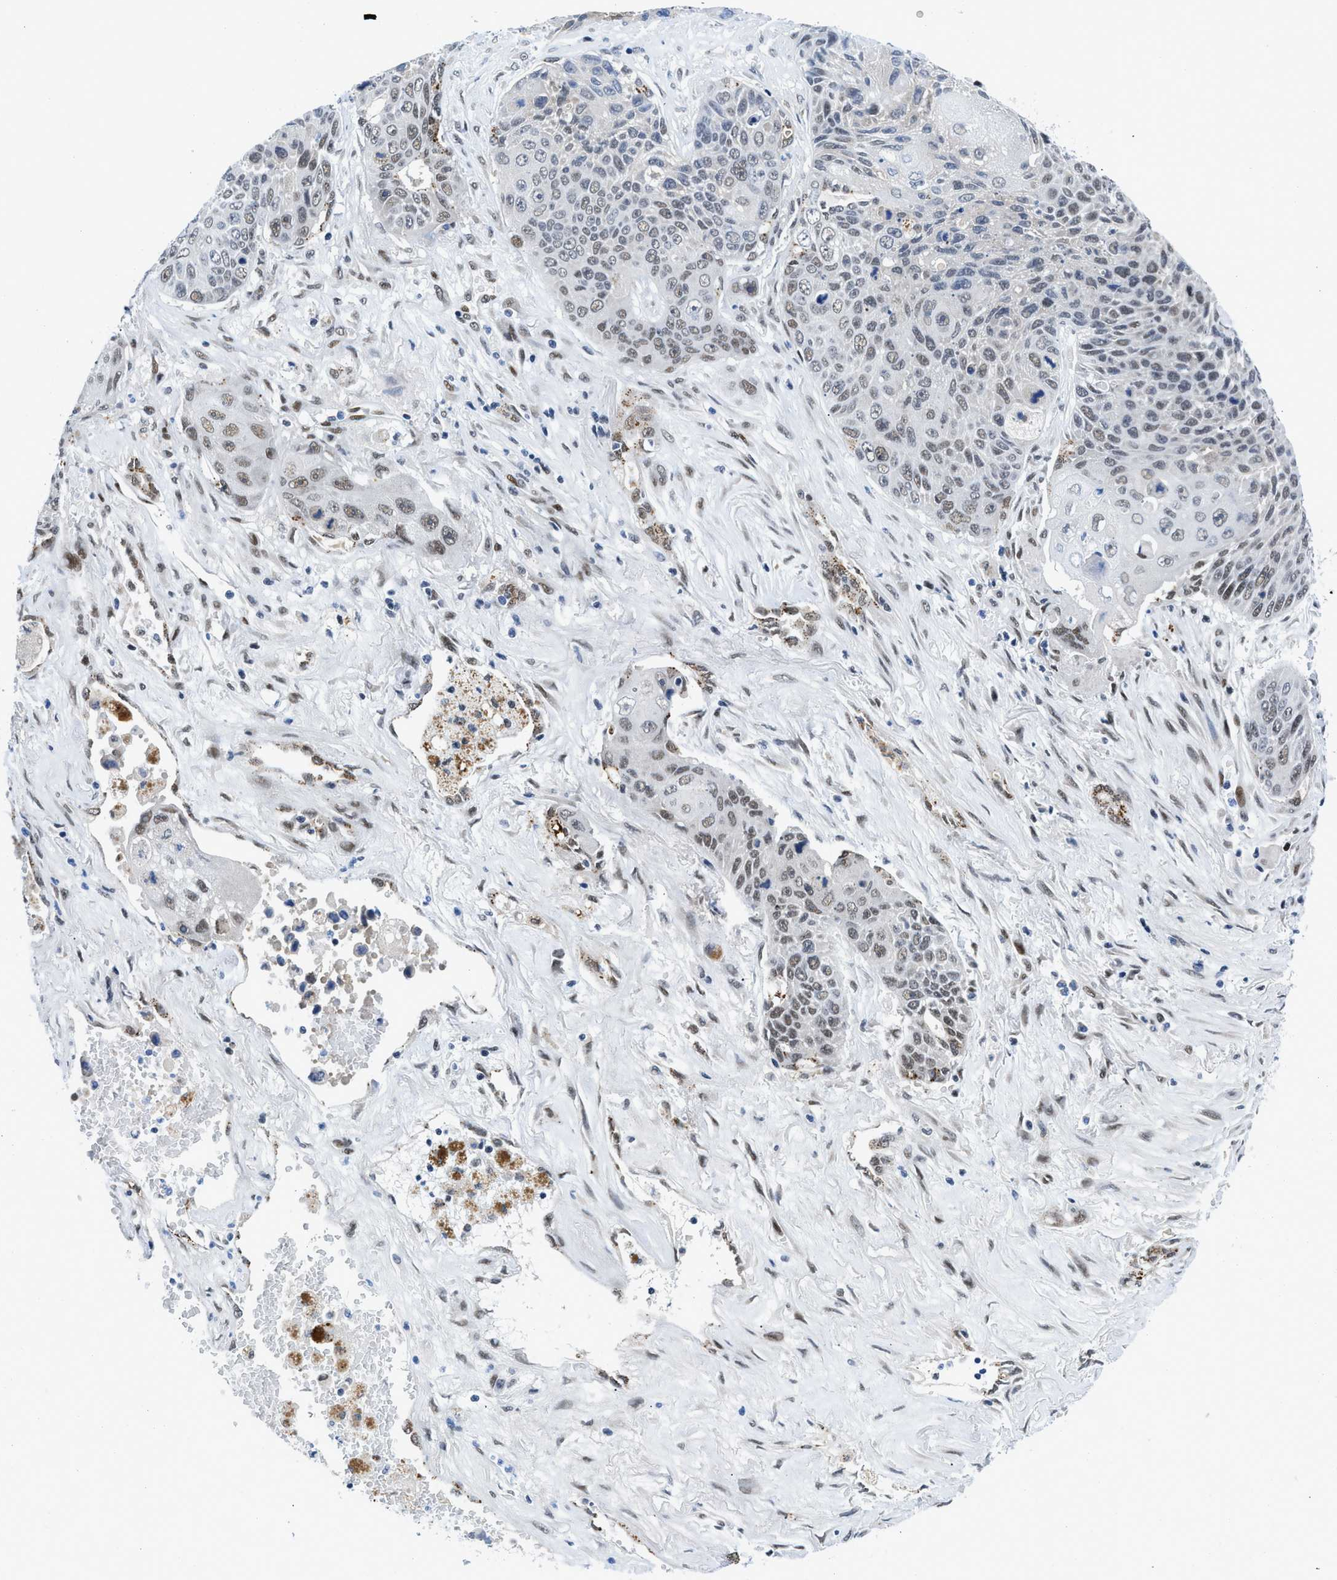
{"staining": {"intensity": "moderate", "quantity": "25%-75%", "location": "nuclear"}, "tissue": "lung cancer", "cell_type": "Tumor cells", "image_type": "cancer", "snomed": [{"axis": "morphology", "description": "Squamous cell carcinoma, NOS"}, {"axis": "topography", "description": "Lung"}], "caption": "Squamous cell carcinoma (lung) stained with IHC shows moderate nuclear expression in approximately 25%-75% of tumor cells. The staining is performed using DAB (3,3'-diaminobenzidine) brown chromogen to label protein expression. The nuclei are counter-stained blue using hematoxylin.", "gene": "SMARCAD1", "patient": {"sex": "male", "age": 61}}